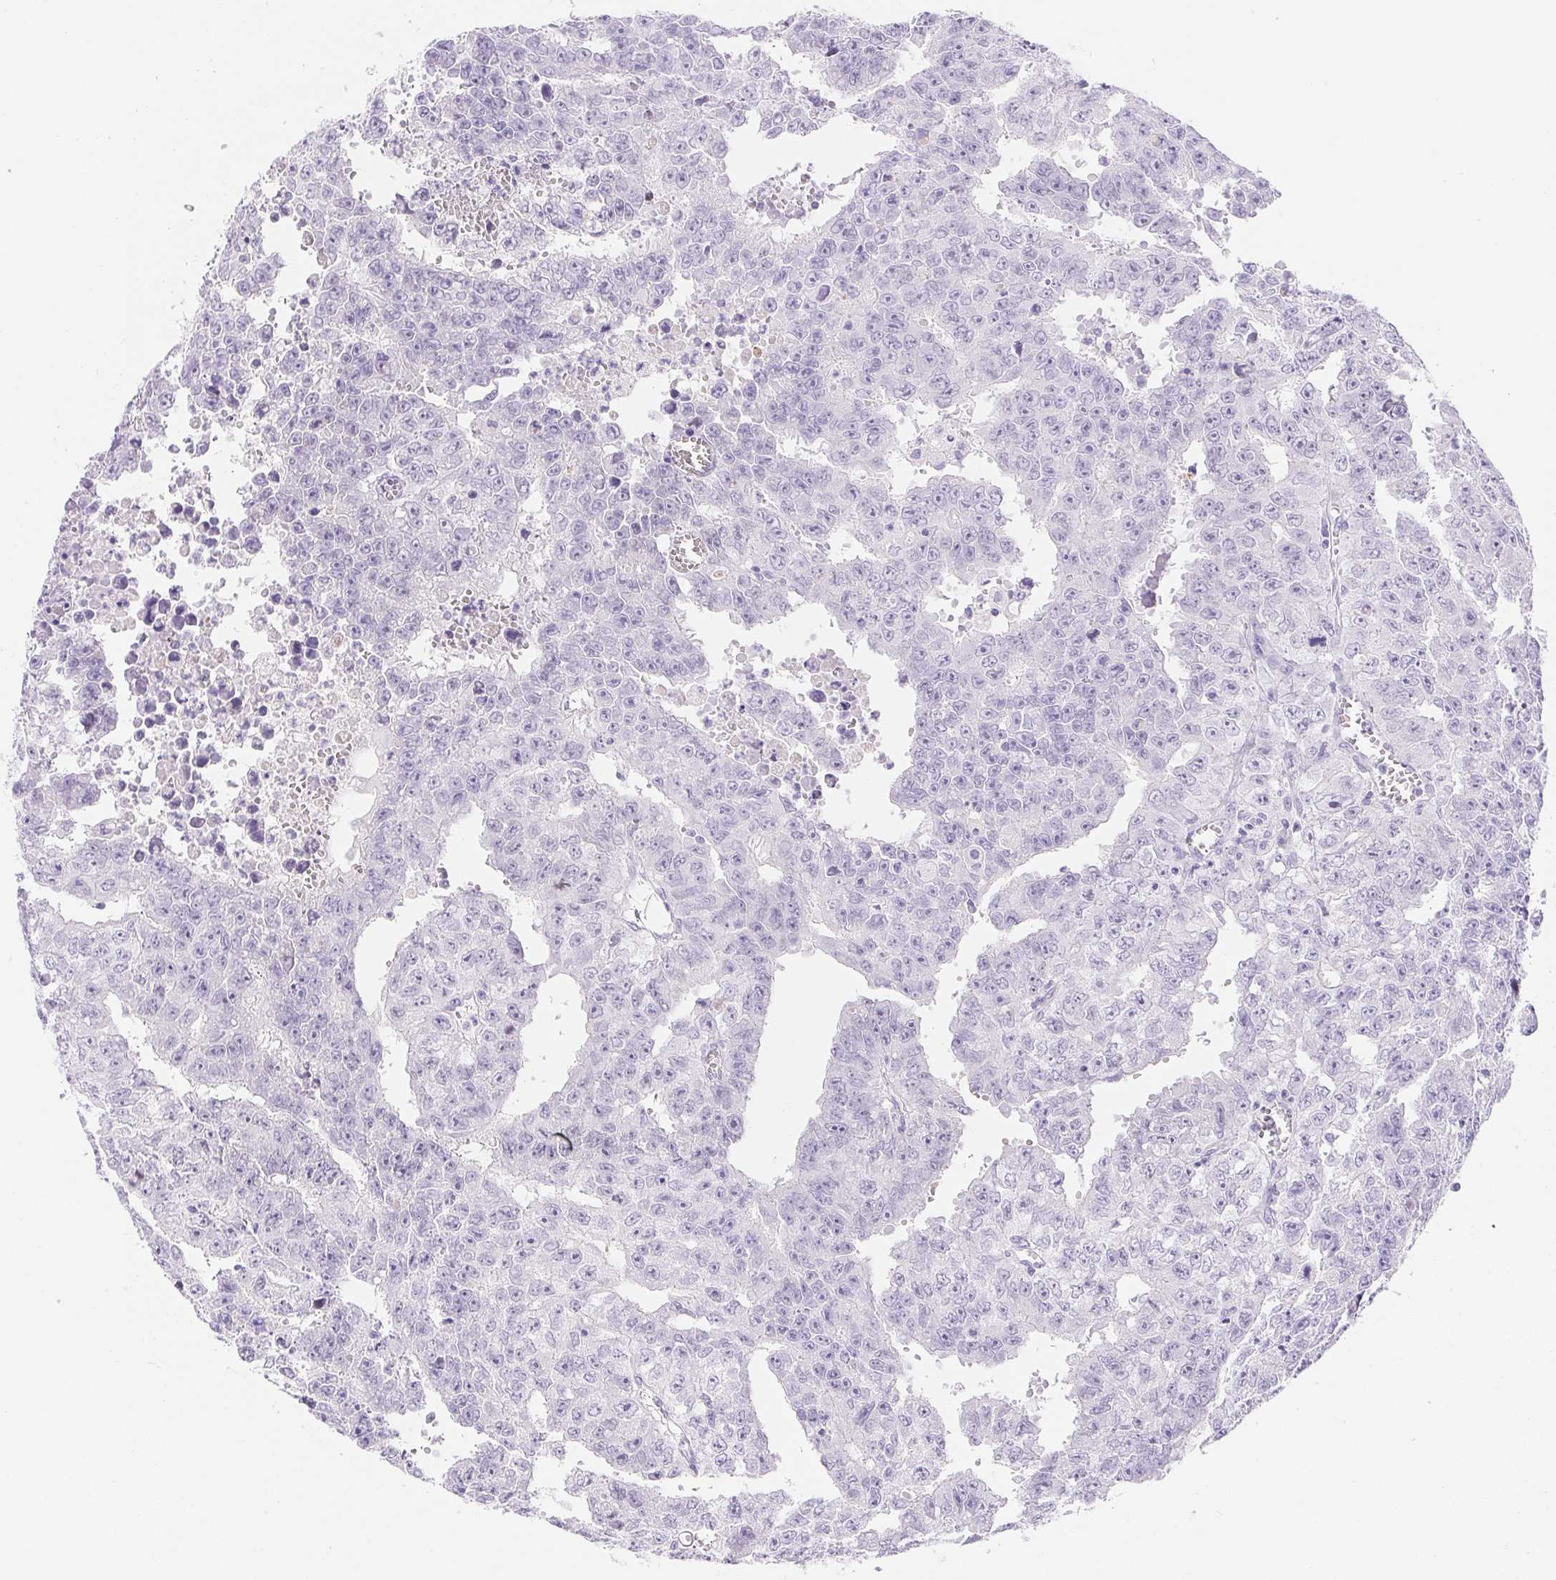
{"staining": {"intensity": "negative", "quantity": "none", "location": "none"}, "tissue": "testis cancer", "cell_type": "Tumor cells", "image_type": "cancer", "snomed": [{"axis": "morphology", "description": "Carcinoma, Embryonal, NOS"}, {"axis": "morphology", "description": "Teratoma, malignant, NOS"}, {"axis": "topography", "description": "Testis"}], "caption": "DAB (3,3'-diaminobenzidine) immunohistochemical staining of human testis cancer exhibits no significant positivity in tumor cells. The staining was performed using DAB to visualize the protein expression in brown, while the nuclei were stained in blue with hematoxylin (Magnification: 20x).", "gene": "PNLIP", "patient": {"sex": "male", "age": 24}}